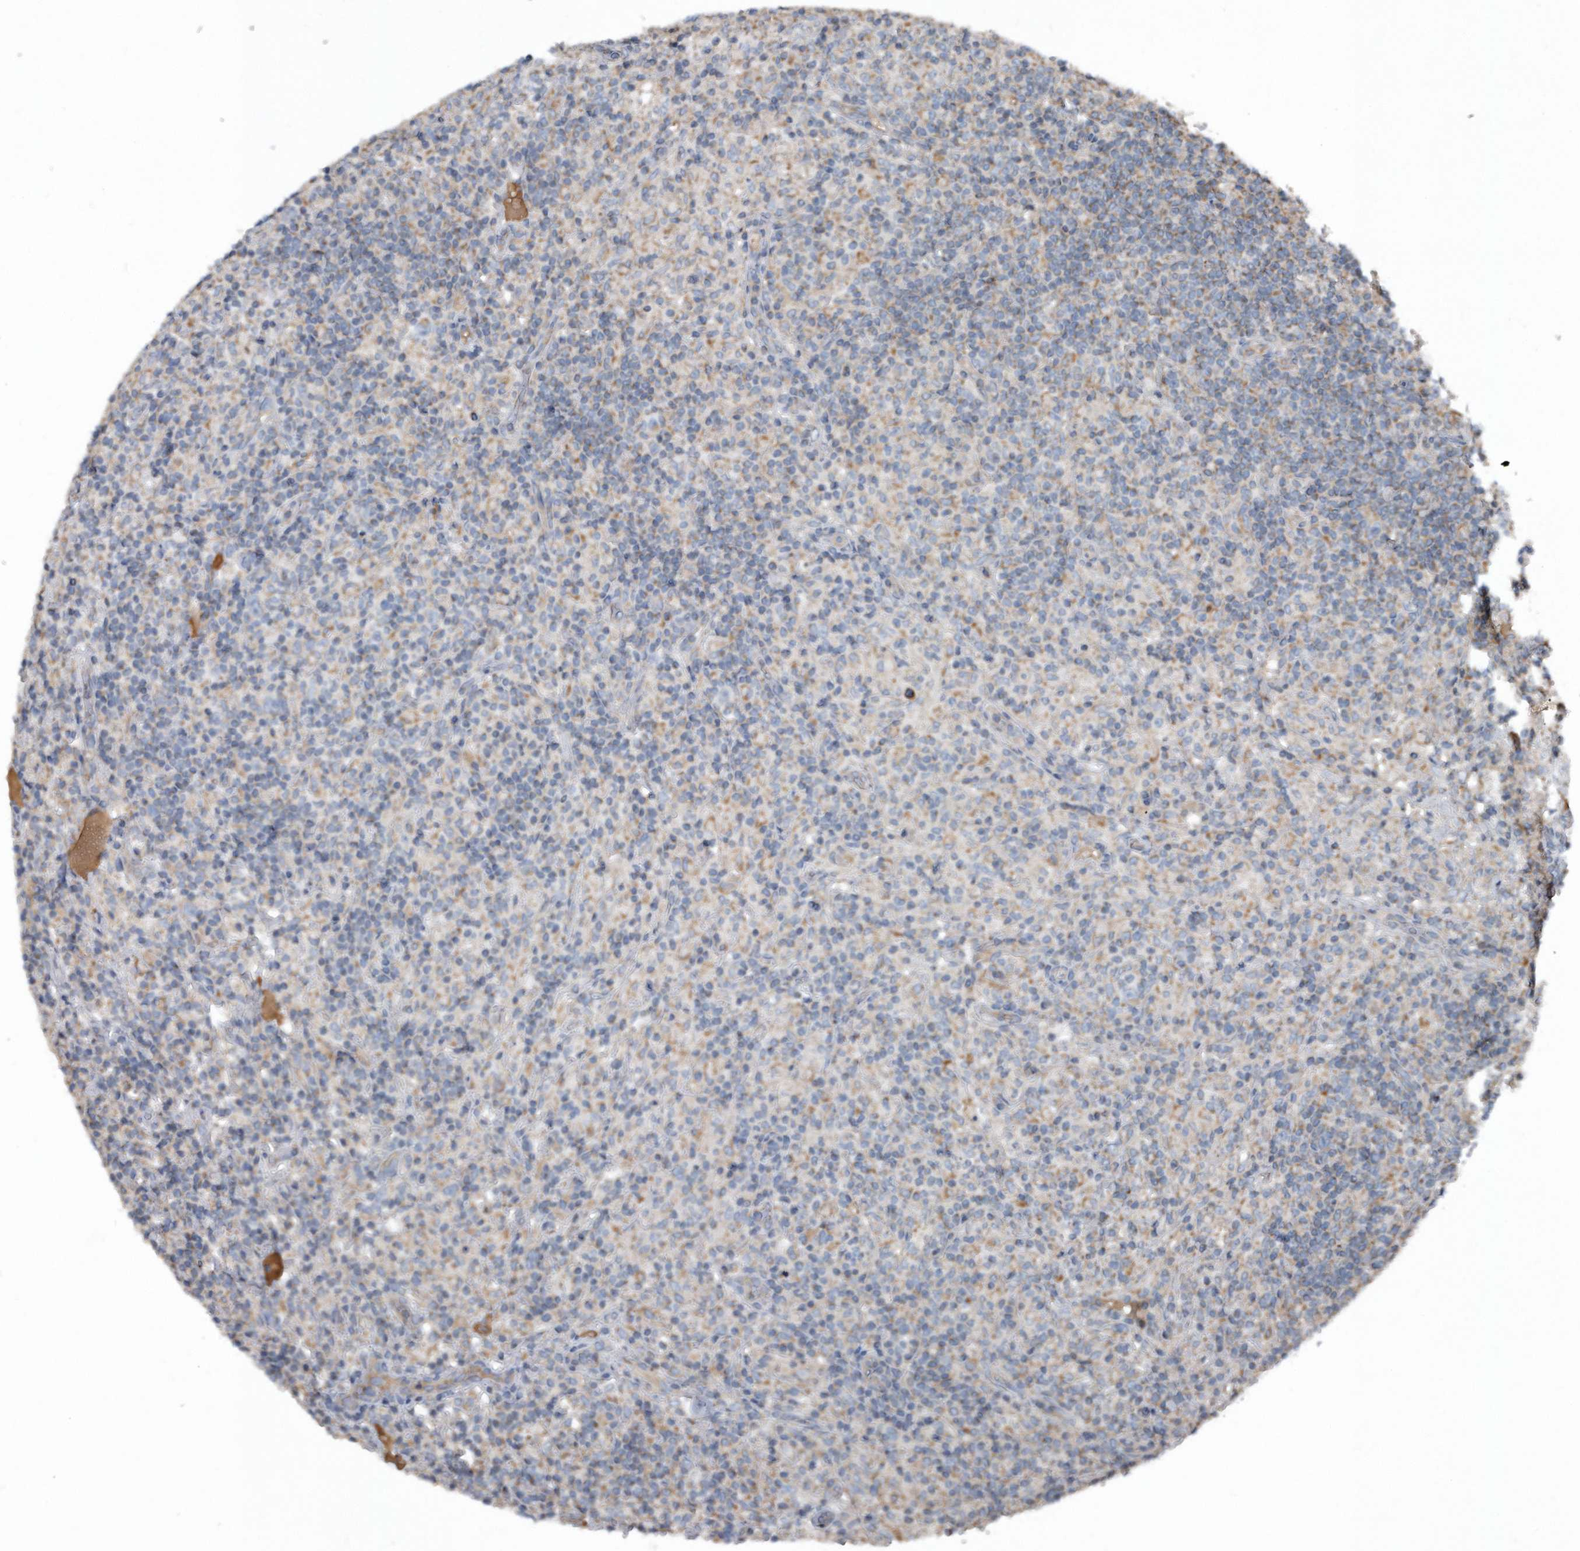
{"staining": {"intensity": "negative", "quantity": "none", "location": "none"}, "tissue": "lymphoma", "cell_type": "Tumor cells", "image_type": "cancer", "snomed": [{"axis": "morphology", "description": "Hodgkin's disease, NOS"}, {"axis": "topography", "description": "Lymph node"}], "caption": "IHC of human Hodgkin's disease displays no staining in tumor cells.", "gene": "SDHA", "patient": {"sex": "male", "age": 70}}